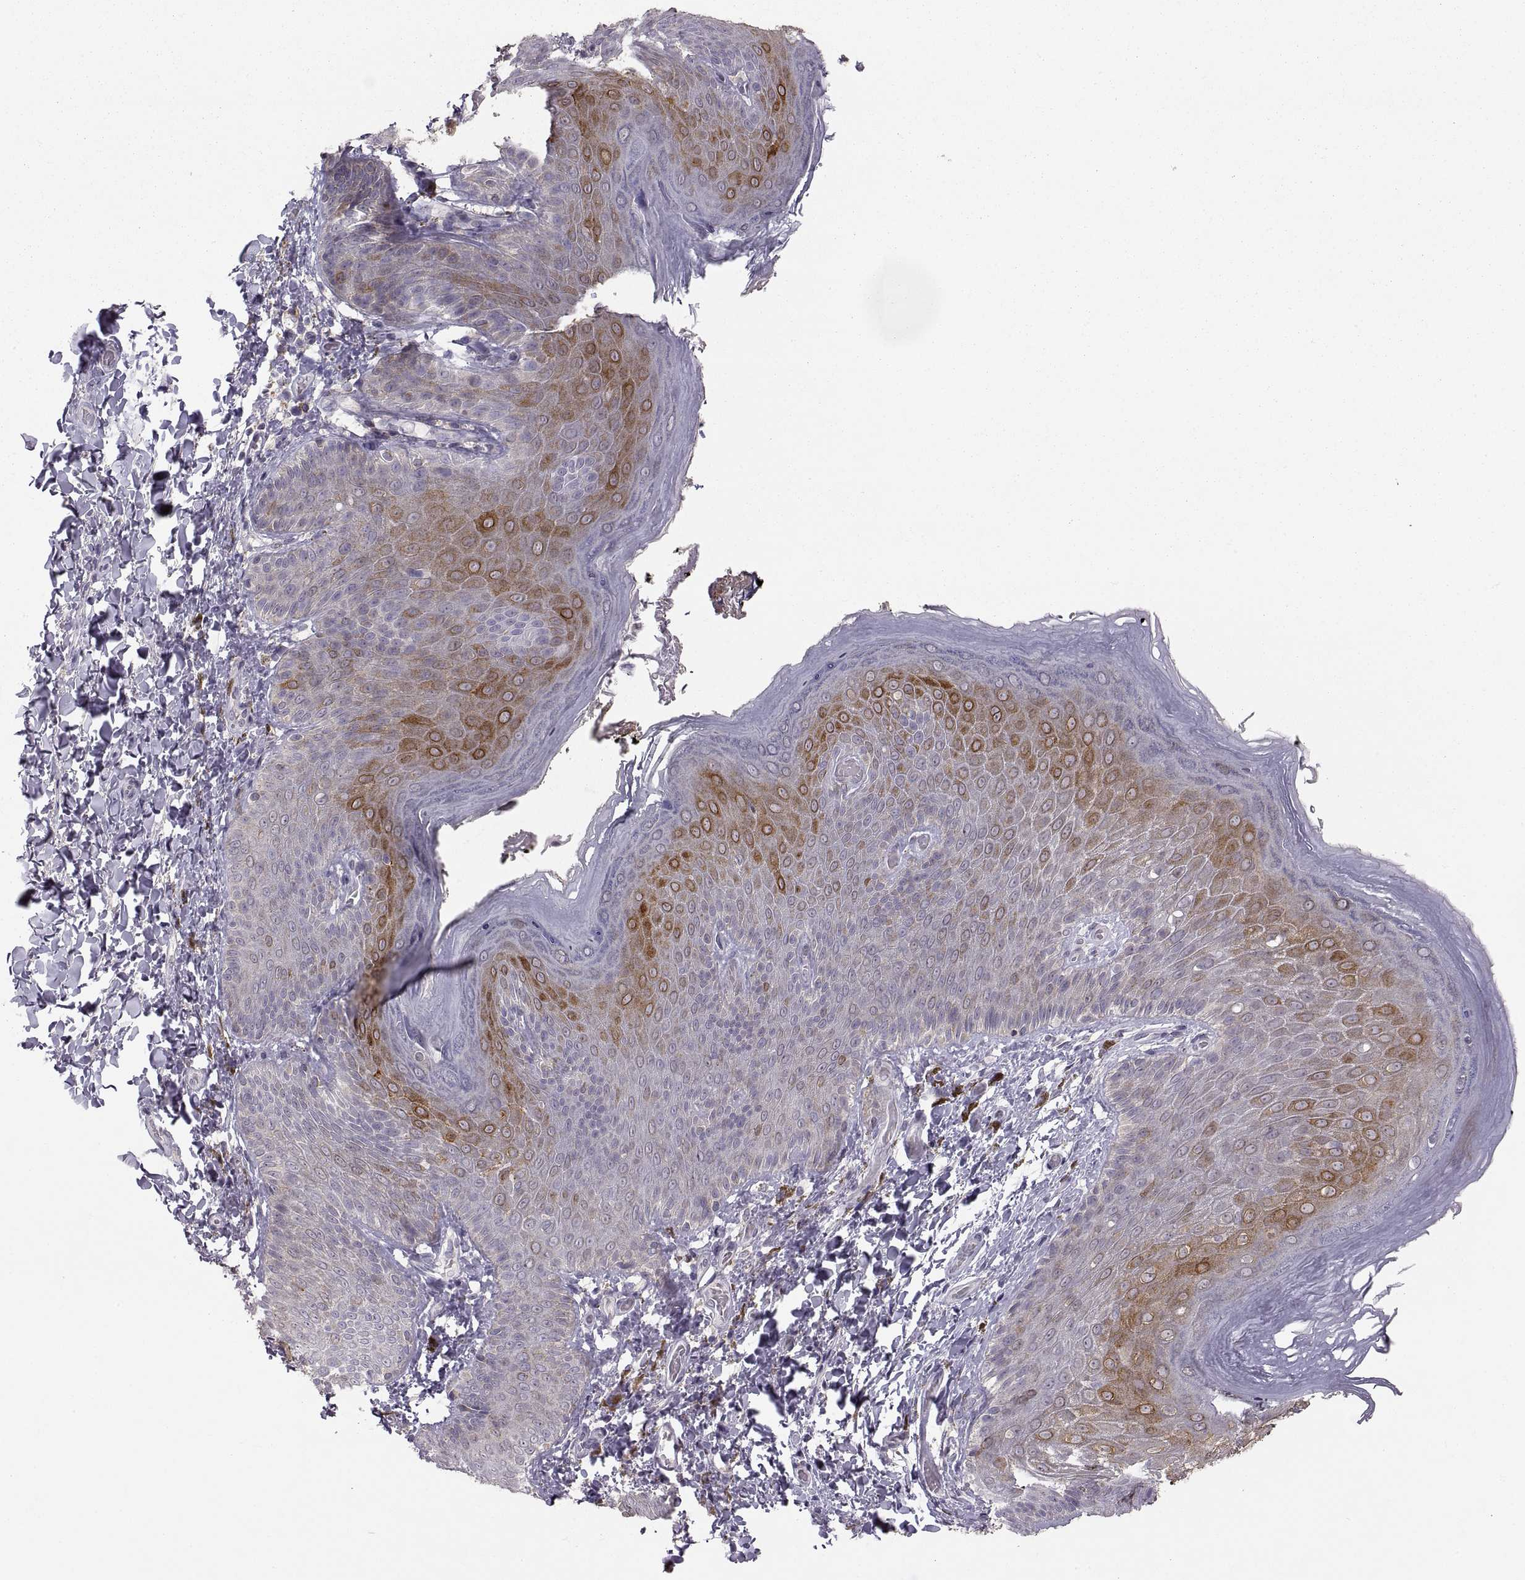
{"staining": {"intensity": "strong", "quantity": "<25%", "location": "cytoplasmic/membranous"}, "tissue": "skin", "cell_type": "Epidermal cells", "image_type": "normal", "snomed": [{"axis": "morphology", "description": "Normal tissue, NOS"}, {"axis": "topography", "description": "Anal"}], "caption": "Brown immunohistochemical staining in normal skin reveals strong cytoplasmic/membranous expression in approximately <25% of epidermal cells.", "gene": "HMGCR", "patient": {"sex": "male", "age": 53}}